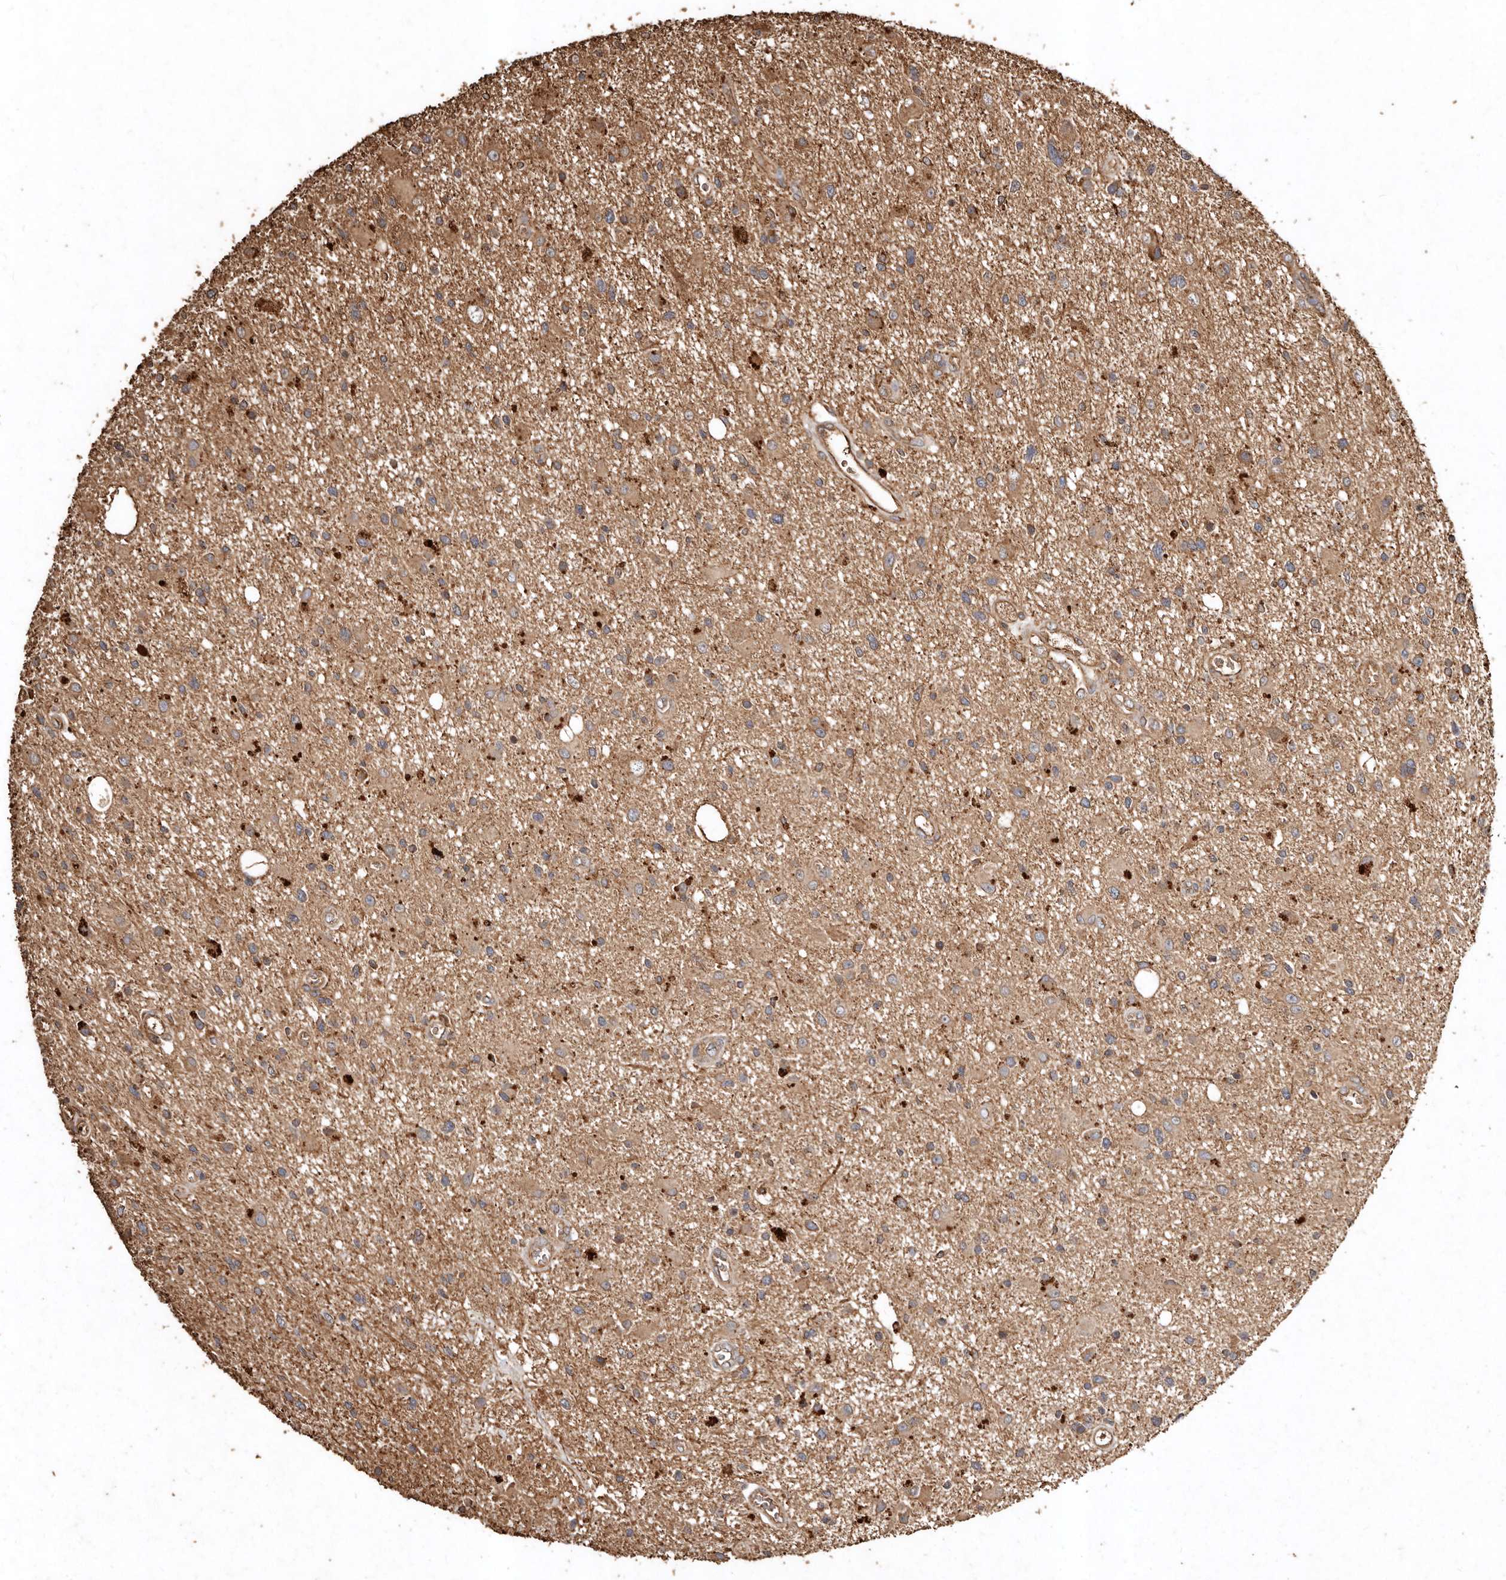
{"staining": {"intensity": "moderate", "quantity": "25%-75%", "location": "cytoplasmic/membranous"}, "tissue": "glioma", "cell_type": "Tumor cells", "image_type": "cancer", "snomed": [{"axis": "morphology", "description": "Glioma, malignant, High grade"}, {"axis": "topography", "description": "Brain"}], "caption": "A photomicrograph of human high-grade glioma (malignant) stained for a protein reveals moderate cytoplasmic/membranous brown staining in tumor cells.", "gene": "FARS2", "patient": {"sex": "male", "age": 33}}